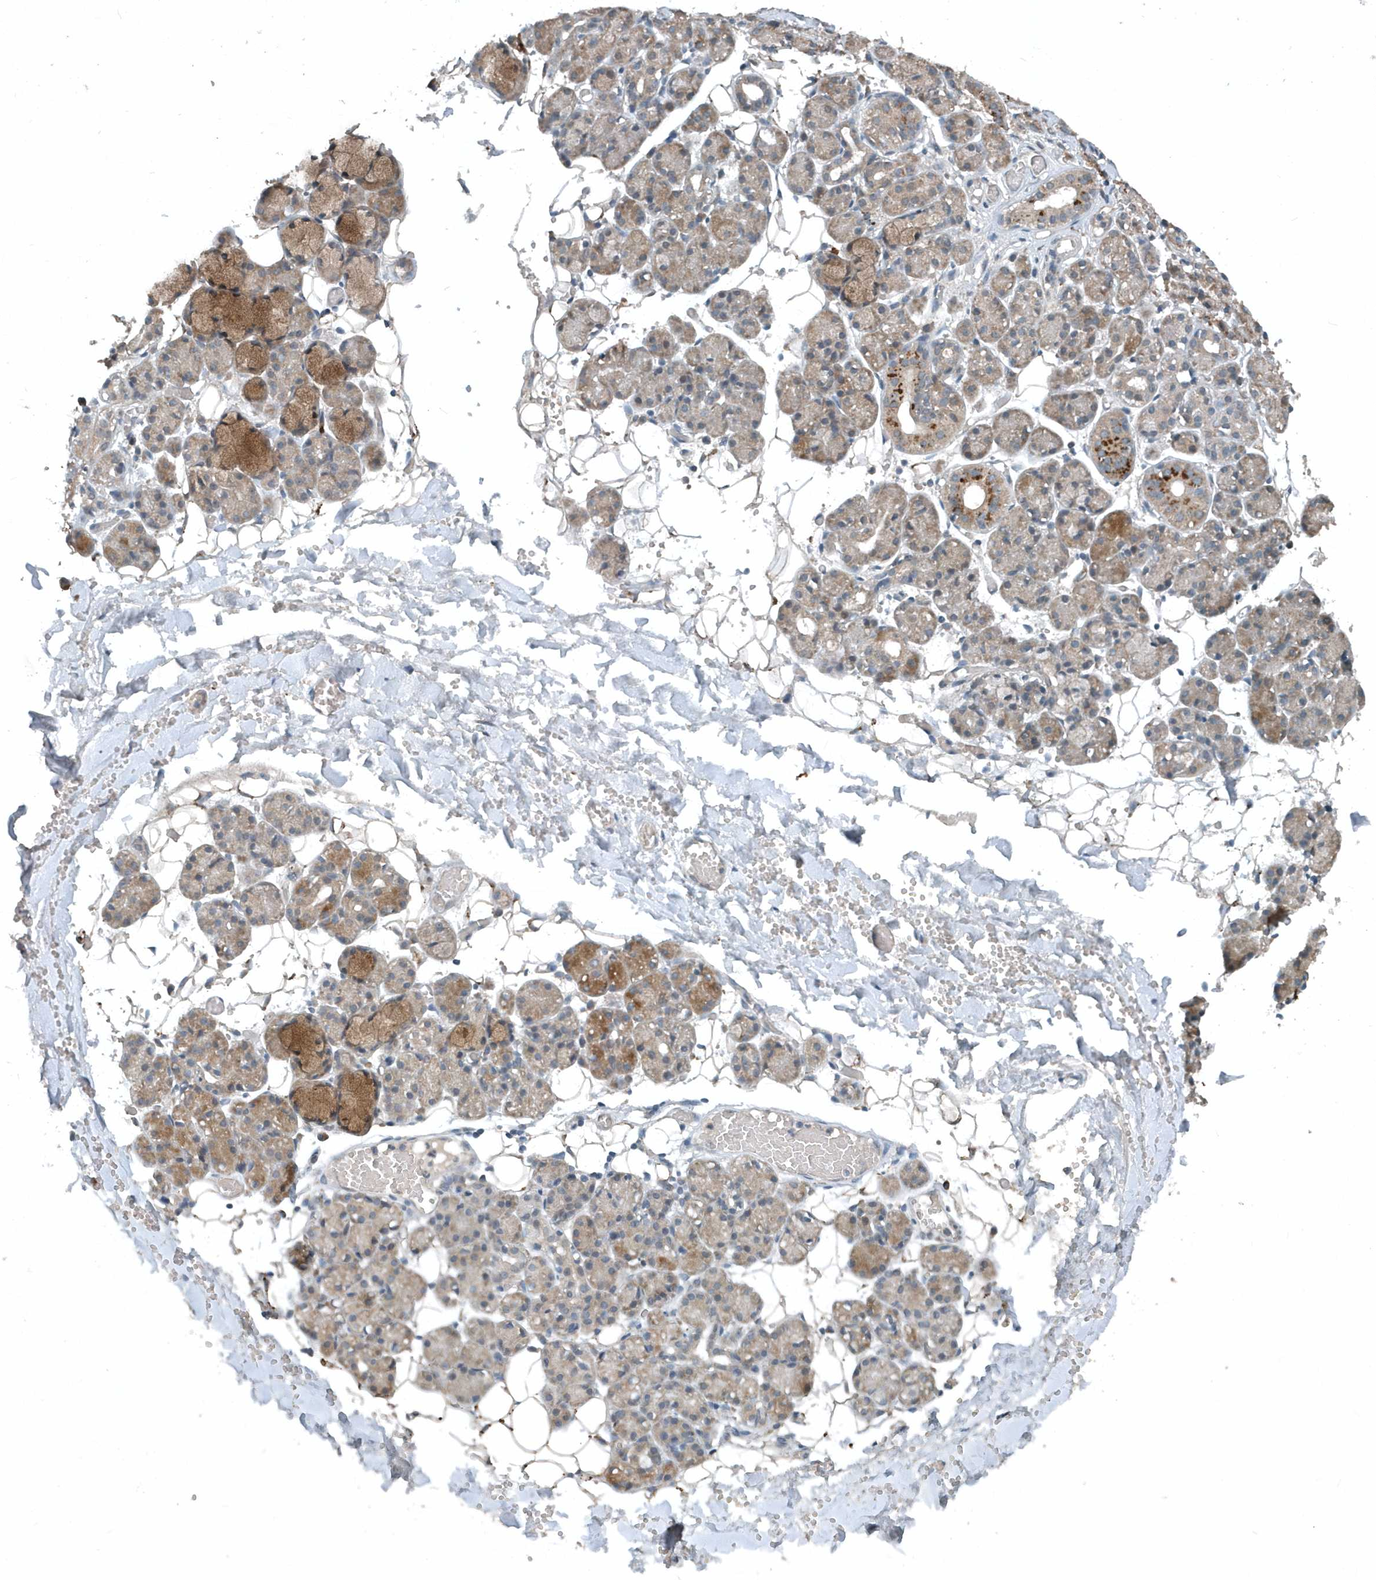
{"staining": {"intensity": "moderate", "quantity": "<25%", "location": "cytoplasmic/membranous"}, "tissue": "salivary gland", "cell_type": "Glandular cells", "image_type": "normal", "snomed": [{"axis": "morphology", "description": "Normal tissue, NOS"}, {"axis": "topography", "description": "Salivary gland"}], "caption": "Approximately <25% of glandular cells in benign human salivary gland demonstrate moderate cytoplasmic/membranous protein staining as visualized by brown immunohistochemical staining.", "gene": "SCFD2", "patient": {"sex": "male", "age": 63}}